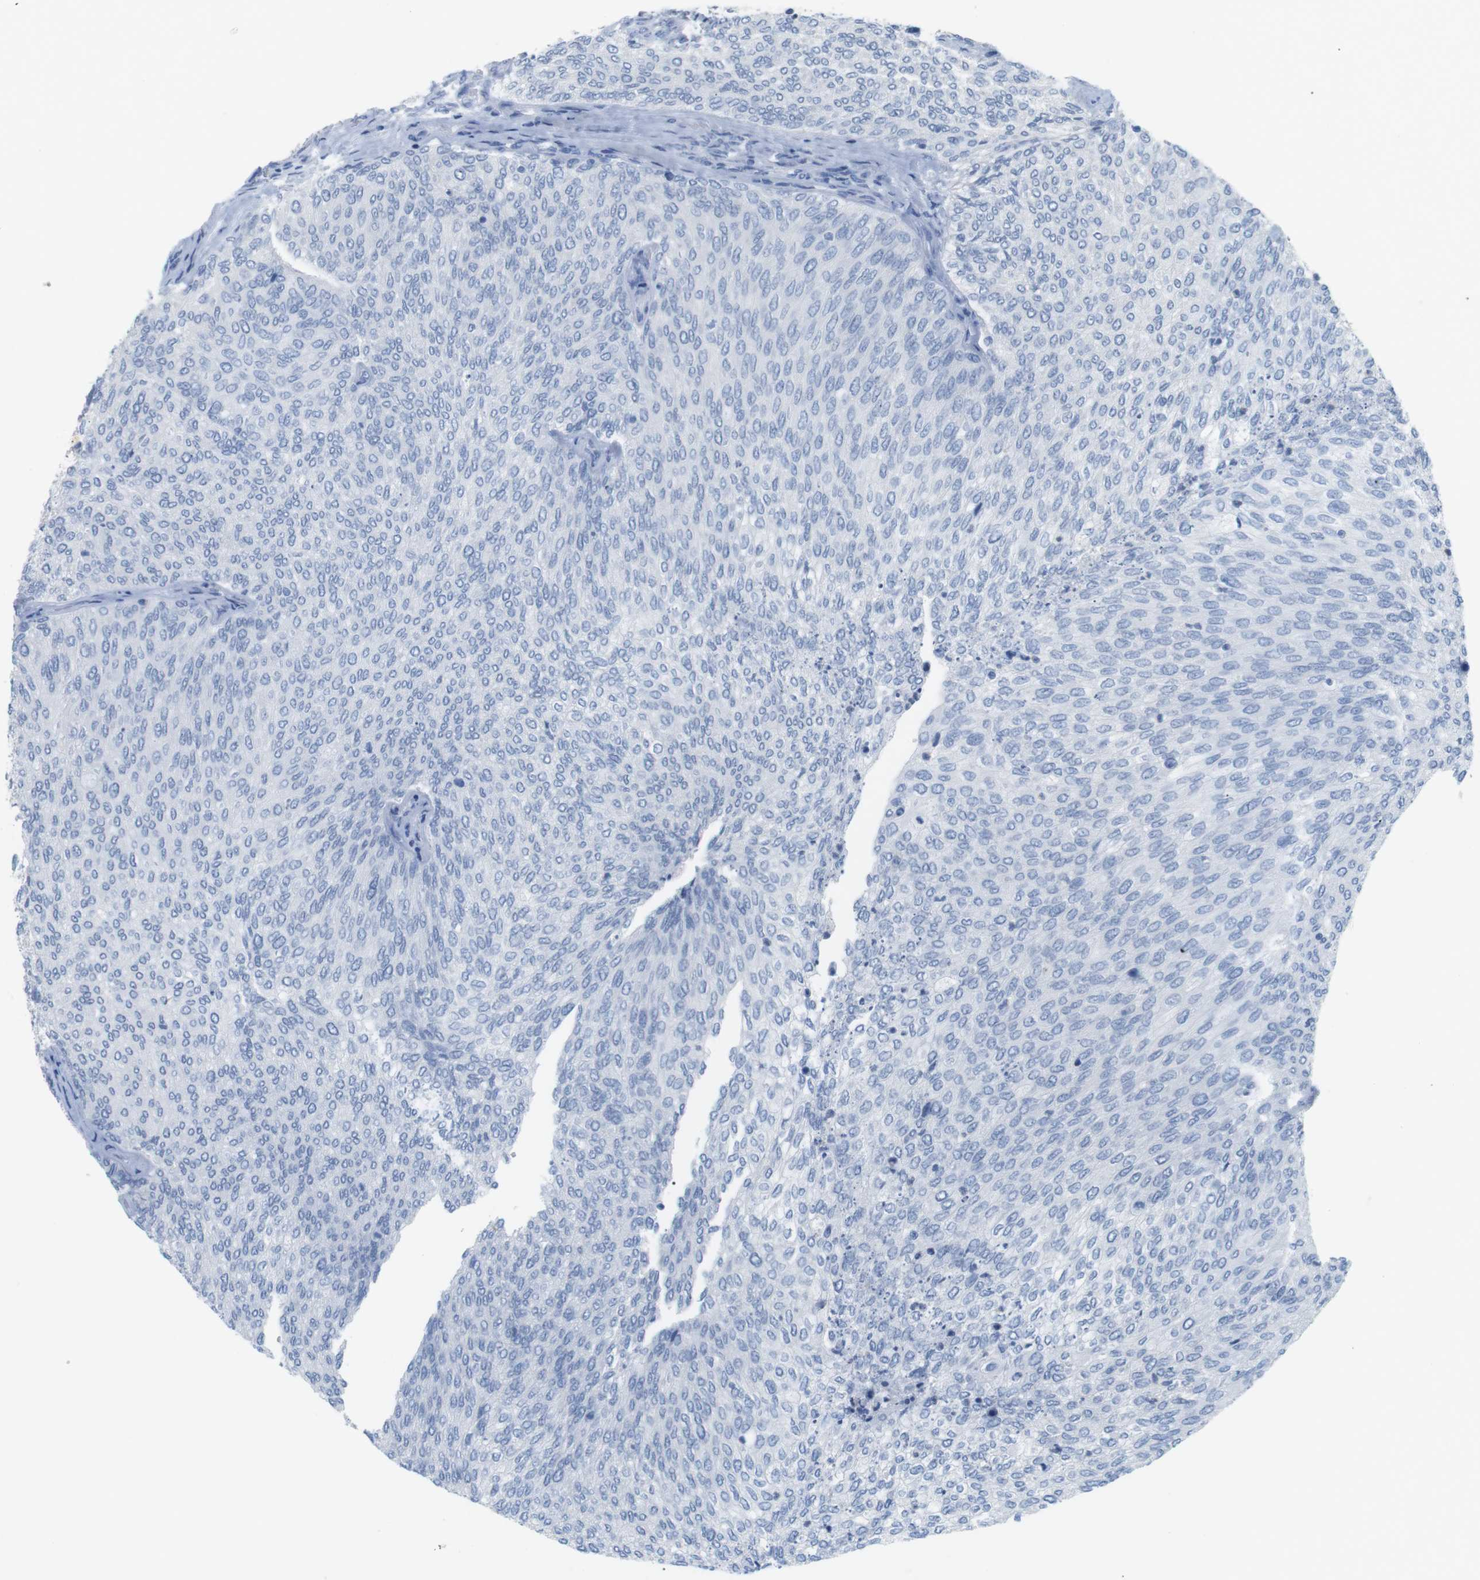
{"staining": {"intensity": "negative", "quantity": "none", "location": "none"}, "tissue": "urothelial cancer", "cell_type": "Tumor cells", "image_type": "cancer", "snomed": [{"axis": "morphology", "description": "Urothelial carcinoma, Low grade"}, {"axis": "topography", "description": "Urinary bladder"}], "caption": "High magnification brightfield microscopy of urothelial carcinoma (low-grade) stained with DAB (brown) and counterstained with hematoxylin (blue): tumor cells show no significant expression.", "gene": "HBG2", "patient": {"sex": "female", "age": 79}}